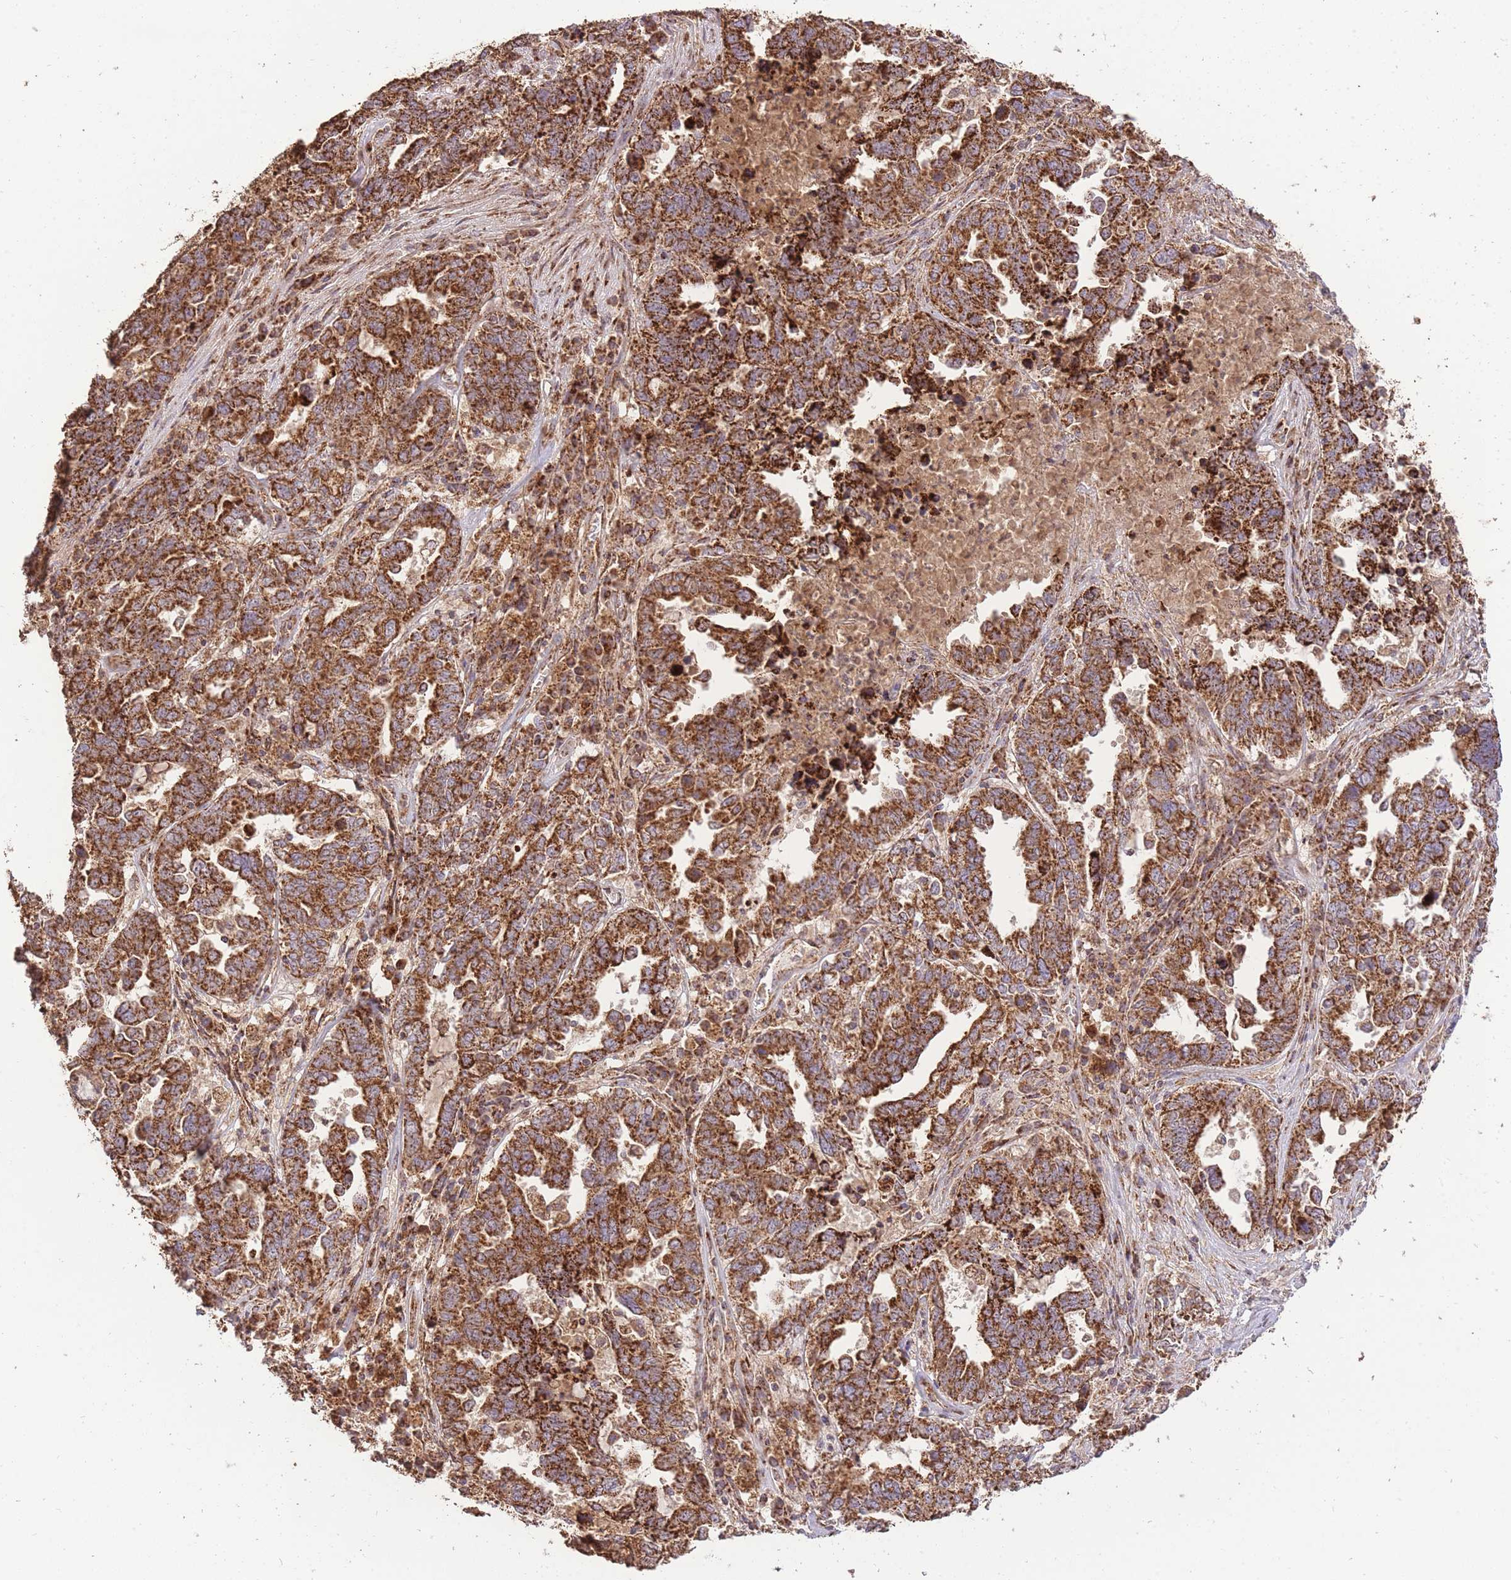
{"staining": {"intensity": "strong", "quantity": ">75%", "location": "cytoplasmic/membranous"}, "tissue": "ovarian cancer", "cell_type": "Tumor cells", "image_type": "cancer", "snomed": [{"axis": "morphology", "description": "Carcinoma, endometroid"}, {"axis": "topography", "description": "Ovary"}], "caption": "Immunohistochemical staining of human ovarian cancer (endometroid carcinoma) displays strong cytoplasmic/membranous protein staining in approximately >75% of tumor cells.", "gene": "PREP", "patient": {"sex": "female", "age": 62}}